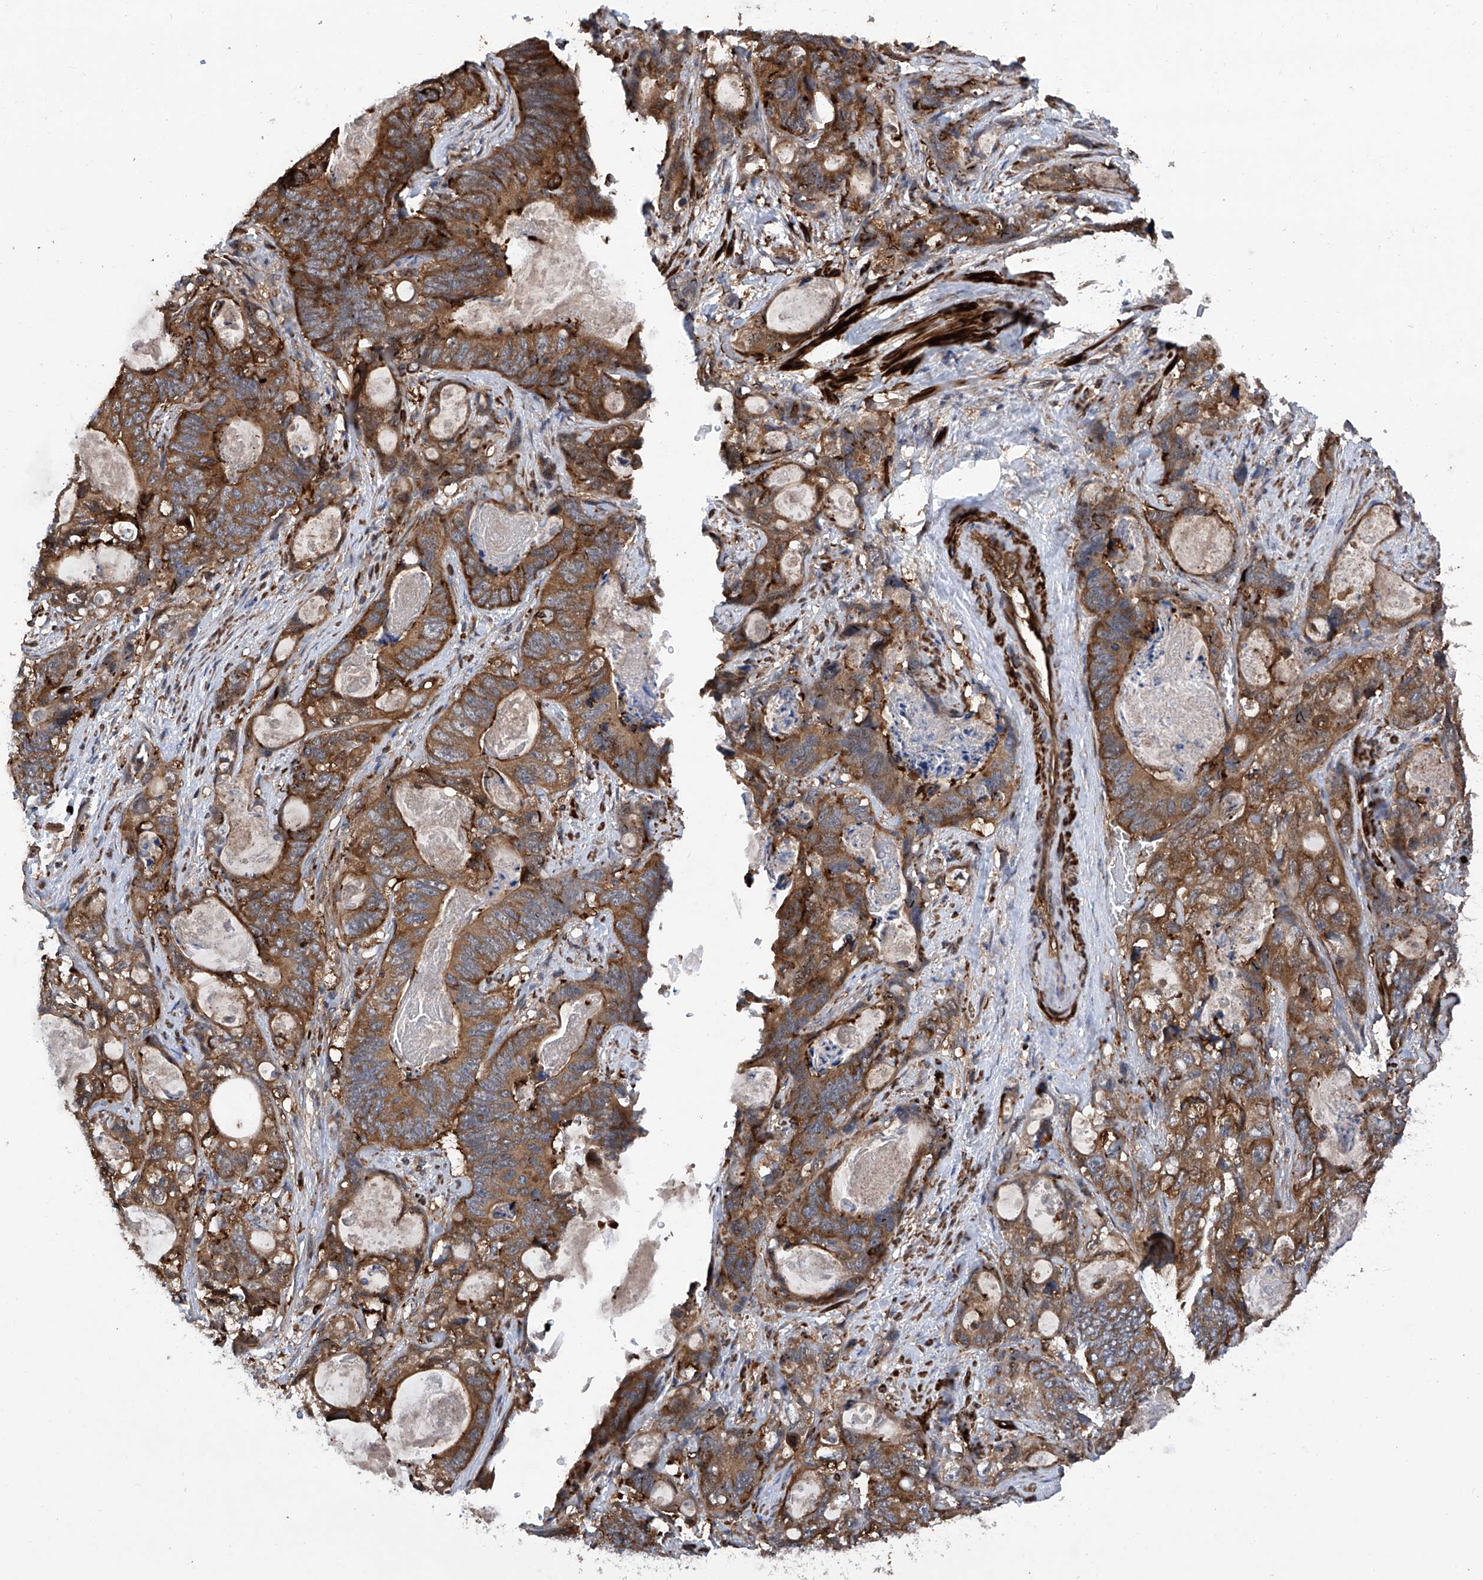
{"staining": {"intensity": "moderate", "quantity": ">75%", "location": "cytoplasmic/membranous"}, "tissue": "stomach cancer", "cell_type": "Tumor cells", "image_type": "cancer", "snomed": [{"axis": "morphology", "description": "Normal tissue, NOS"}, {"axis": "morphology", "description": "Adenocarcinoma, NOS"}, {"axis": "topography", "description": "Stomach"}], "caption": "Moderate cytoplasmic/membranous staining for a protein is appreciated in approximately >75% of tumor cells of stomach adenocarcinoma using IHC.", "gene": "NT5C3A", "patient": {"sex": "female", "age": 89}}